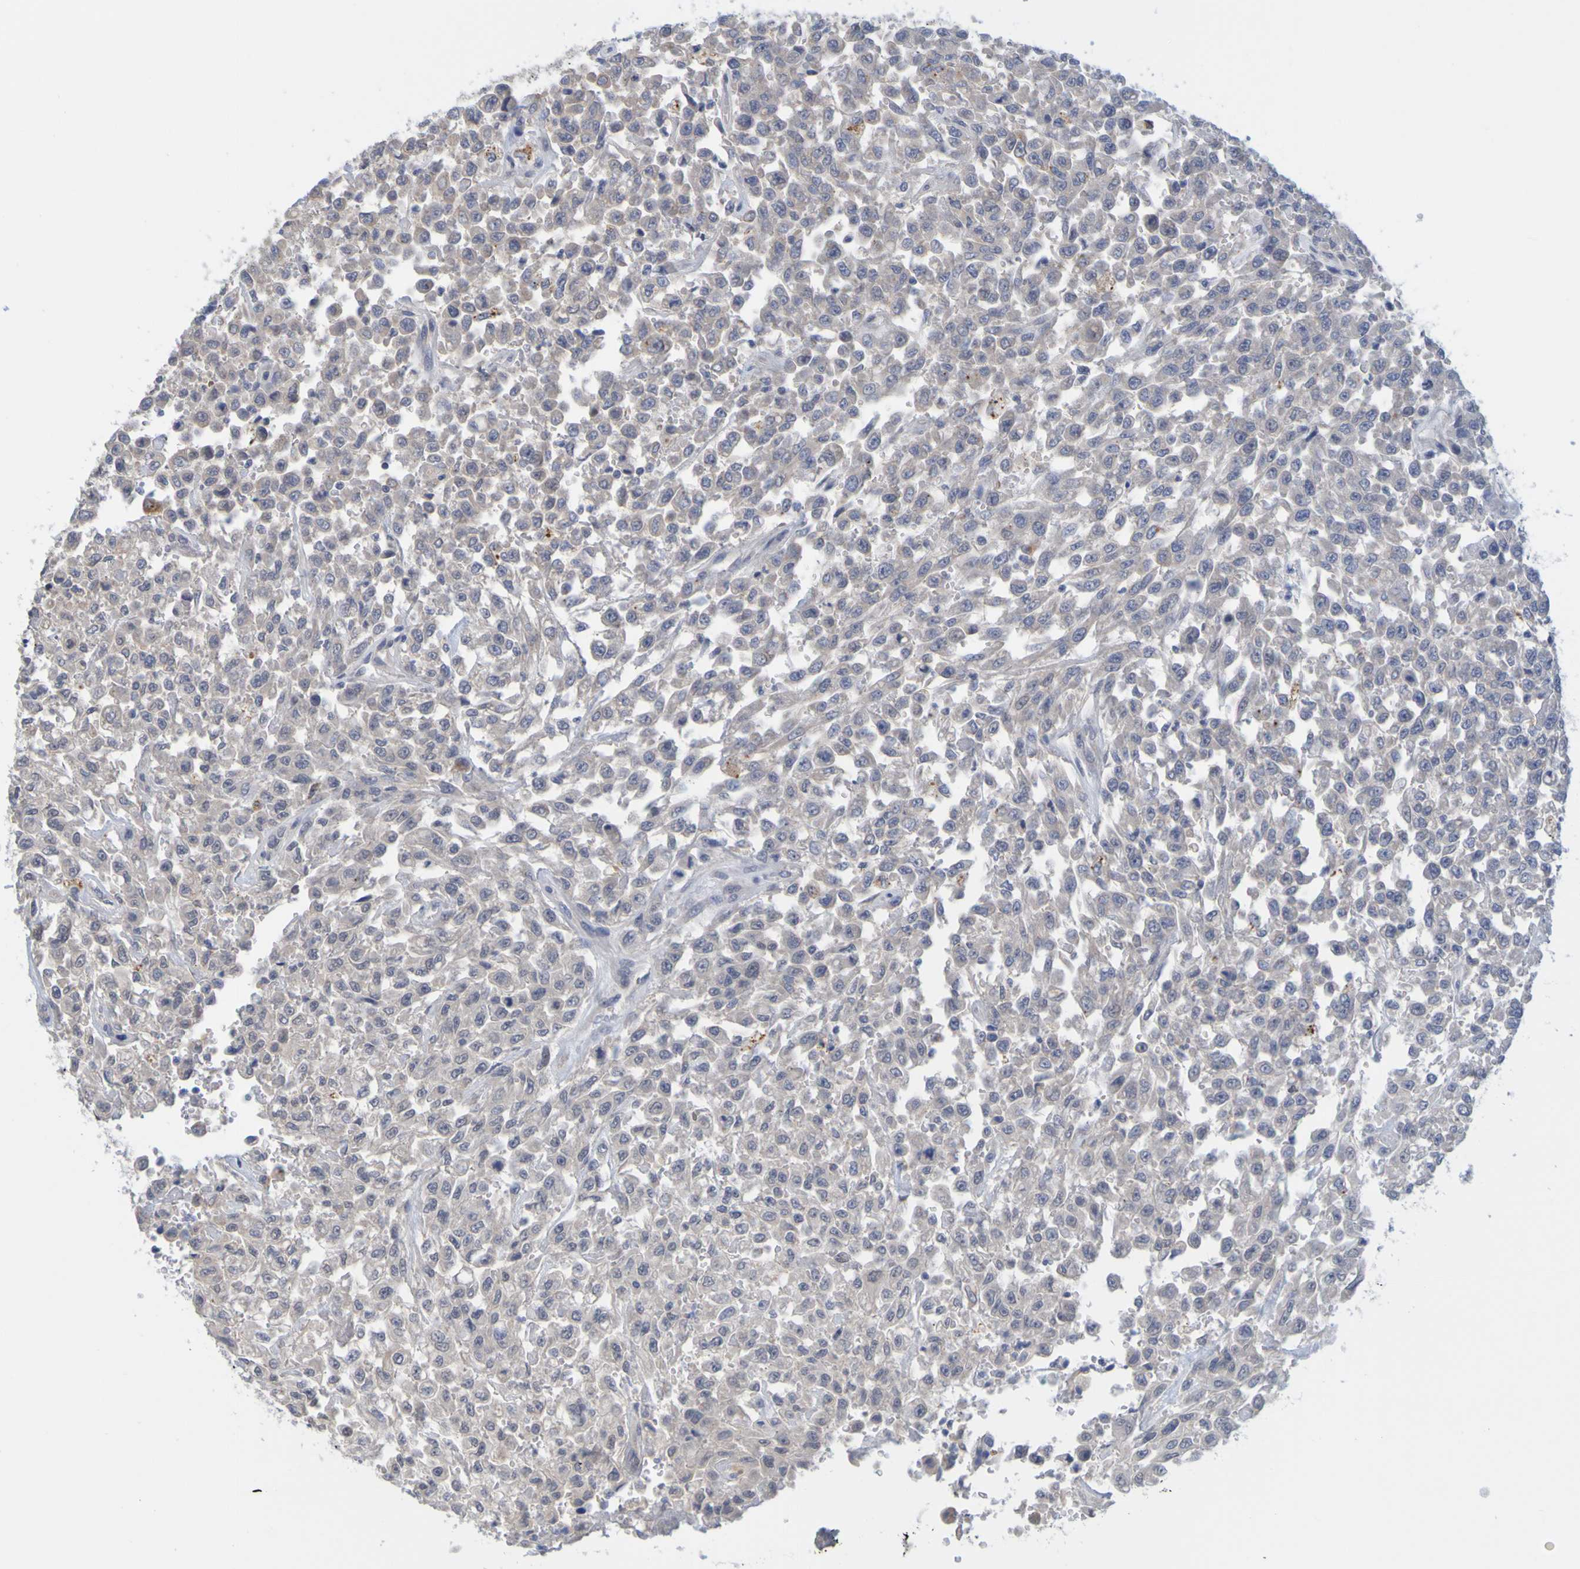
{"staining": {"intensity": "negative", "quantity": "none", "location": "none"}, "tissue": "urothelial cancer", "cell_type": "Tumor cells", "image_type": "cancer", "snomed": [{"axis": "morphology", "description": "Urothelial carcinoma, High grade"}, {"axis": "topography", "description": "Urinary bladder"}], "caption": "The histopathology image displays no significant positivity in tumor cells of high-grade urothelial carcinoma. (Brightfield microscopy of DAB (3,3'-diaminobenzidine) immunohistochemistry at high magnification).", "gene": "ENDOU", "patient": {"sex": "male", "age": 46}}